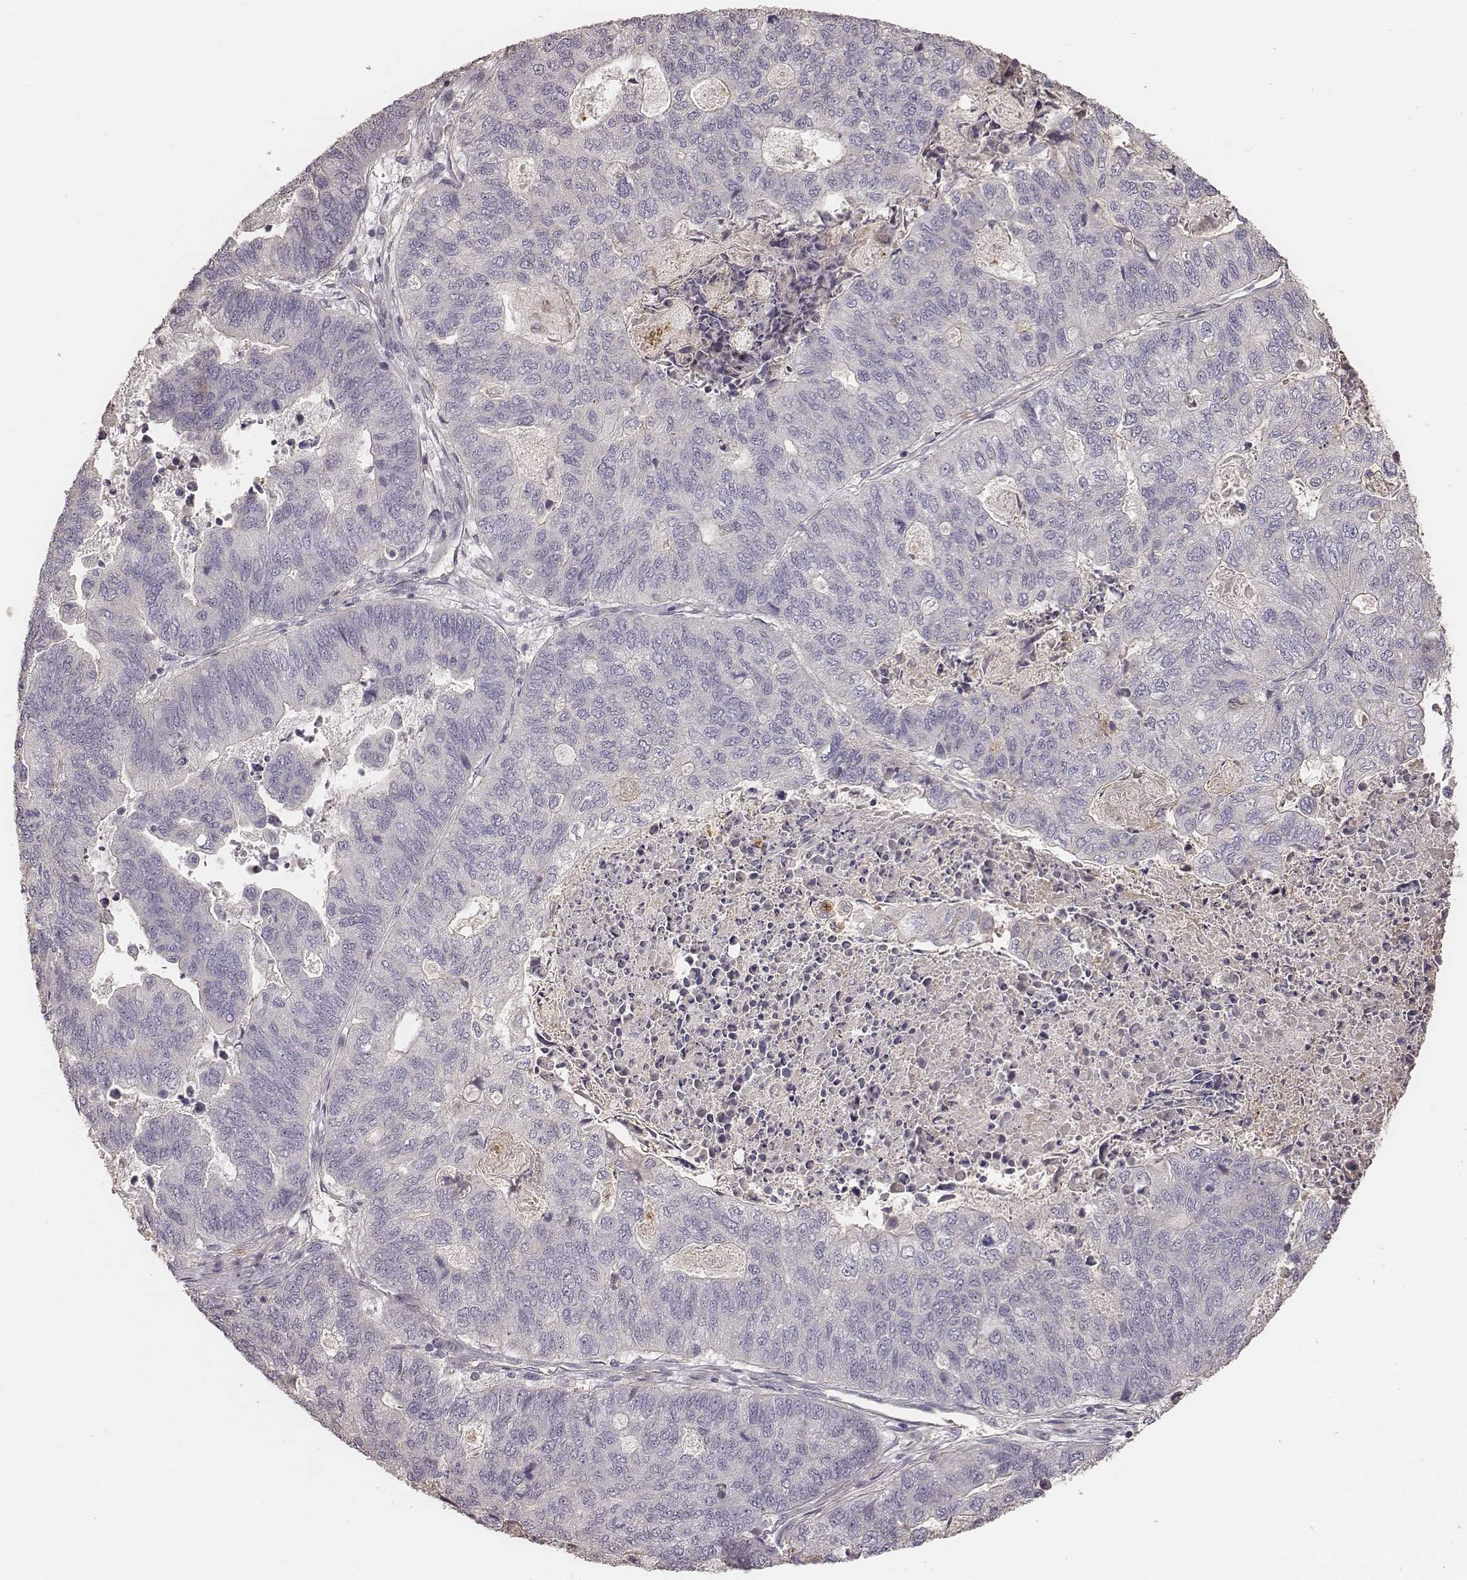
{"staining": {"intensity": "moderate", "quantity": "<25%", "location": "cytoplasmic/membranous"}, "tissue": "stomach cancer", "cell_type": "Tumor cells", "image_type": "cancer", "snomed": [{"axis": "morphology", "description": "Adenocarcinoma, NOS"}, {"axis": "topography", "description": "Stomach, upper"}], "caption": "A brown stain shows moderate cytoplasmic/membranous staining of a protein in human stomach adenocarcinoma tumor cells.", "gene": "OTOGL", "patient": {"sex": "female", "age": 67}}